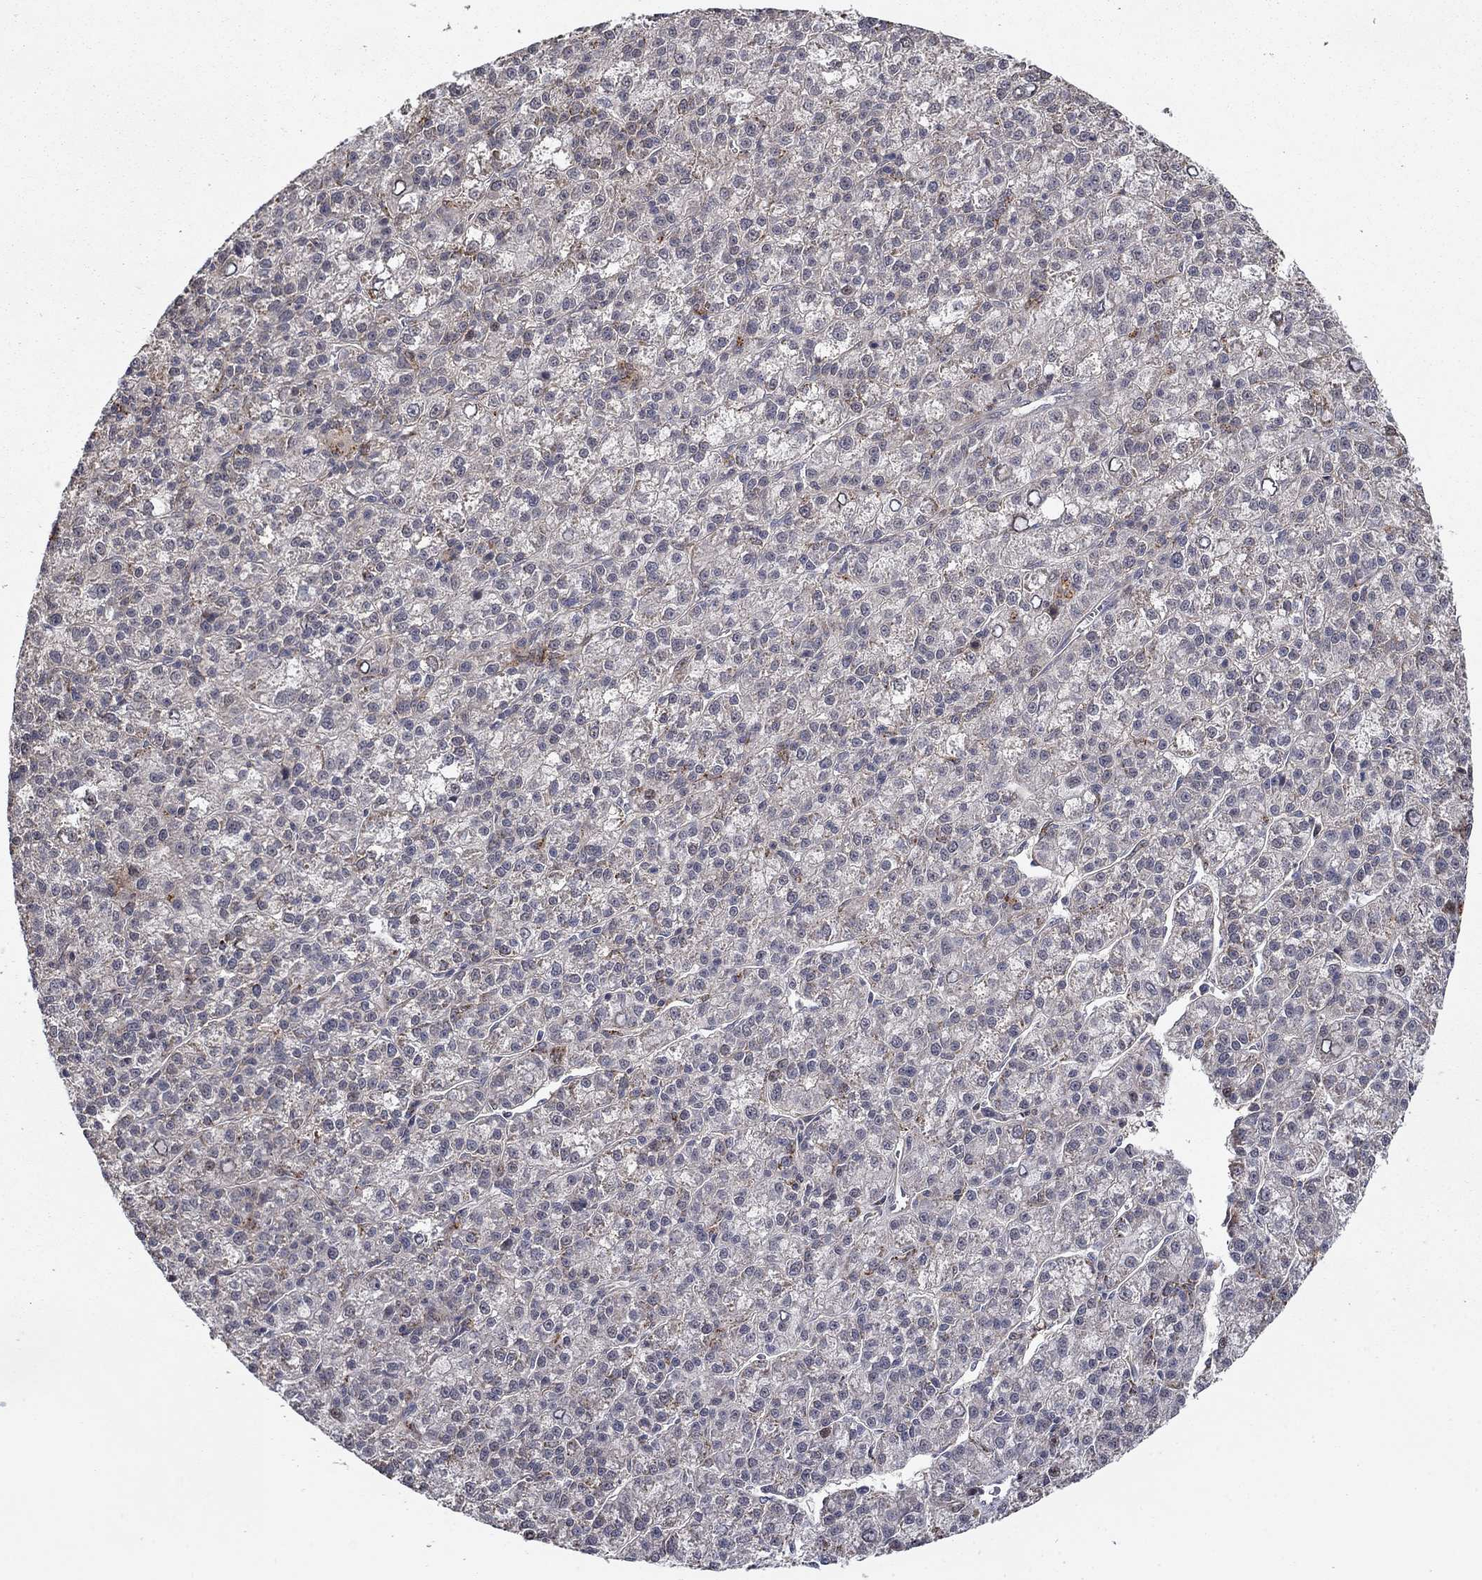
{"staining": {"intensity": "negative", "quantity": "none", "location": "none"}, "tissue": "liver cancer", "cell_type": "Tumor cells", "image_type": "cancer", "snomed": [{"axis": "morphology", "description": "Carcinoma, Hepatocellular, NOS"}, {"axis": "topography", "description": "Liver"}], "caption": "This is an immunohistochemistry (IHC) histopathology image of human liver cancer. There is no positivity in tumor cells.", "gene": "LPCAT4", "patient": {"sex": "female", "age": 60}}